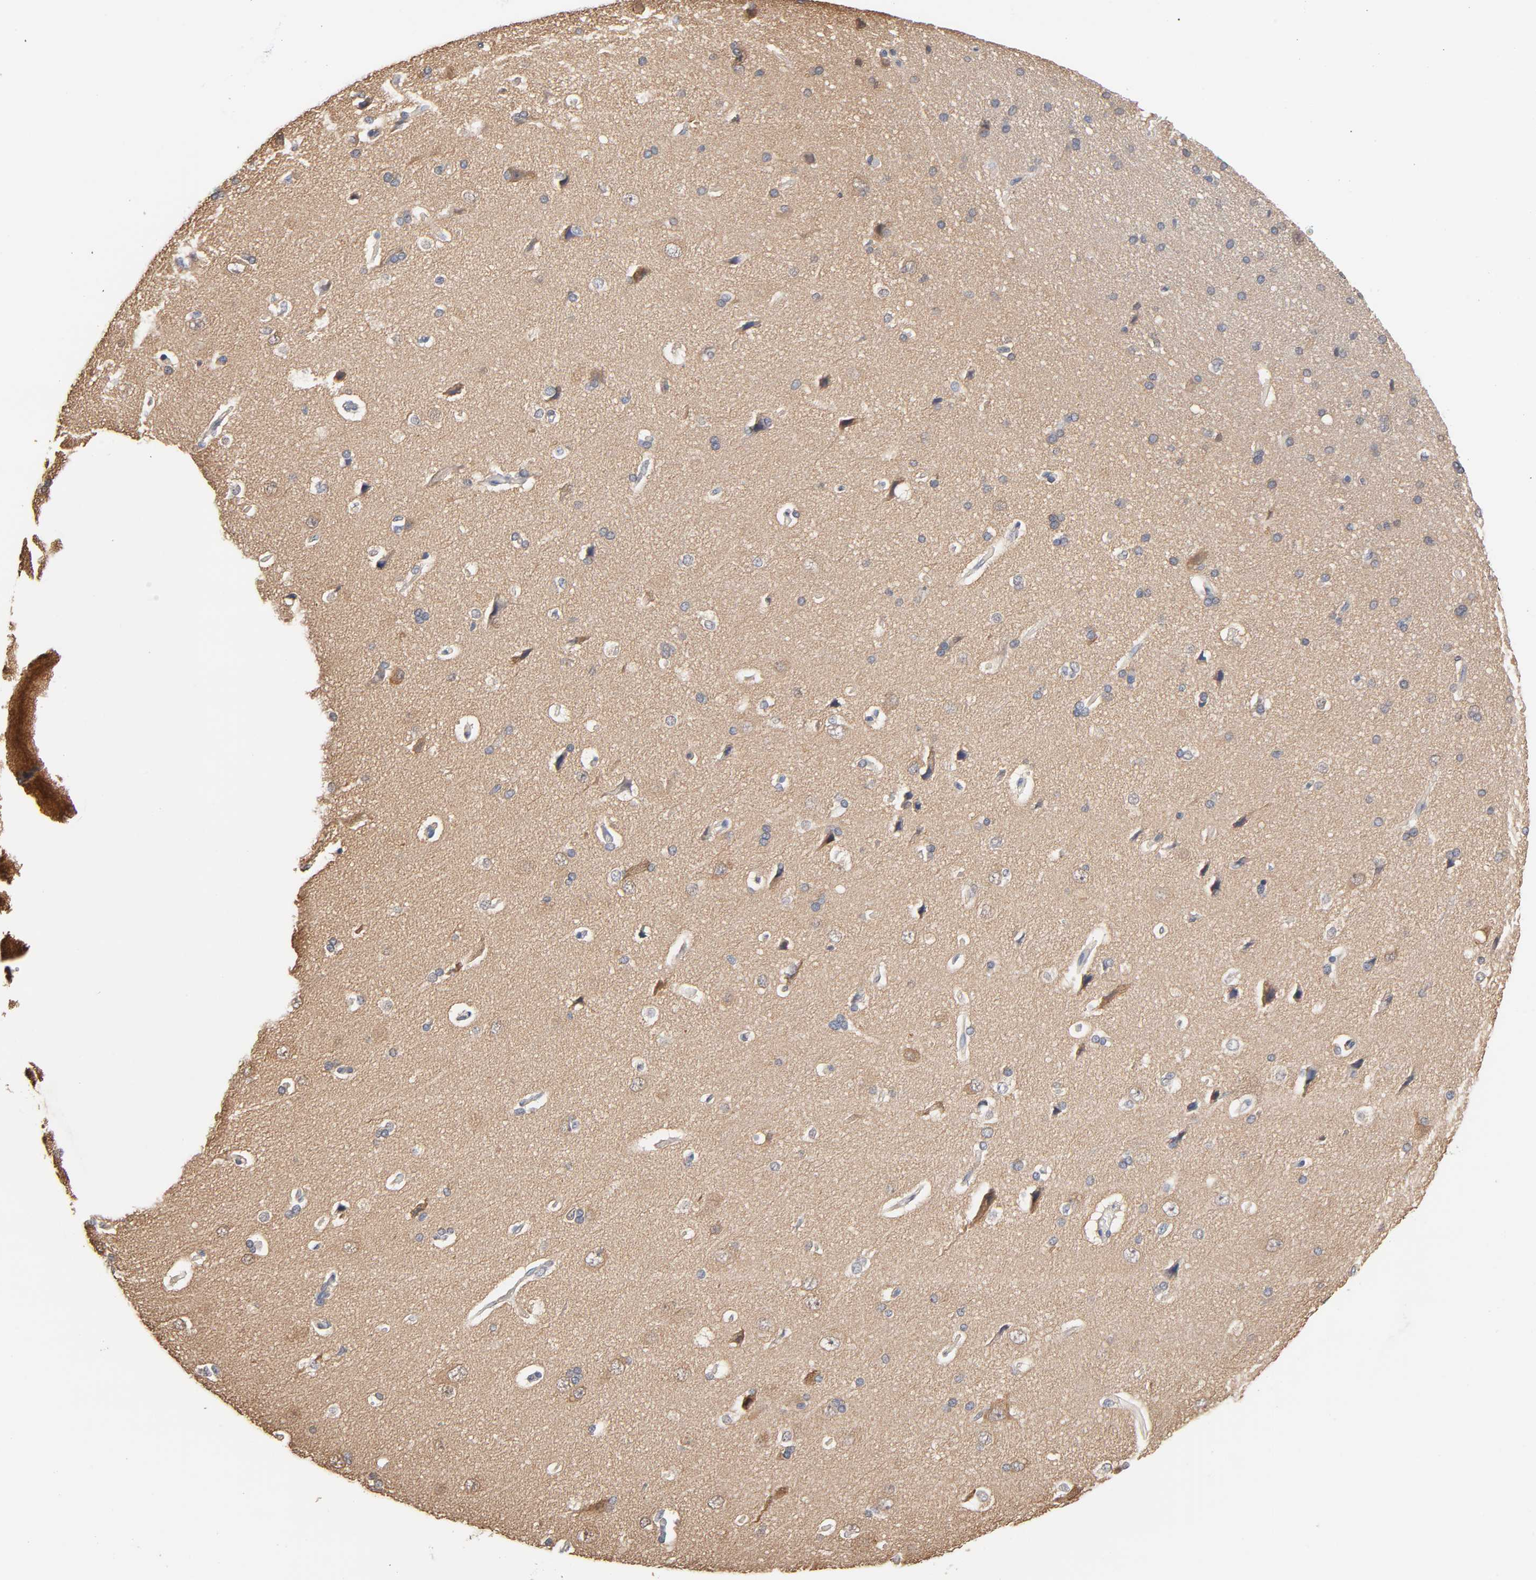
{"staining": {"intensity": "negative", "quantity": "none", "location": "none"}, "tissue": "cerebral cortex", "cell_type": "Endothelial cells", "image_type": "normal", "snomed": [{"axis": "morphology", "description": "Normal tissue, NOS"}, {"axis": "topography", "description": "Cerebral cortex"}], "caption": "Cerebral cortex was stained to show a protein in brown. There is no significant expression in endothelial cells. (DAB immunohistochemistry (IHC), high magnification).", "gene": "ALDOA", "patient": {"sex": "male", "age": 62}}